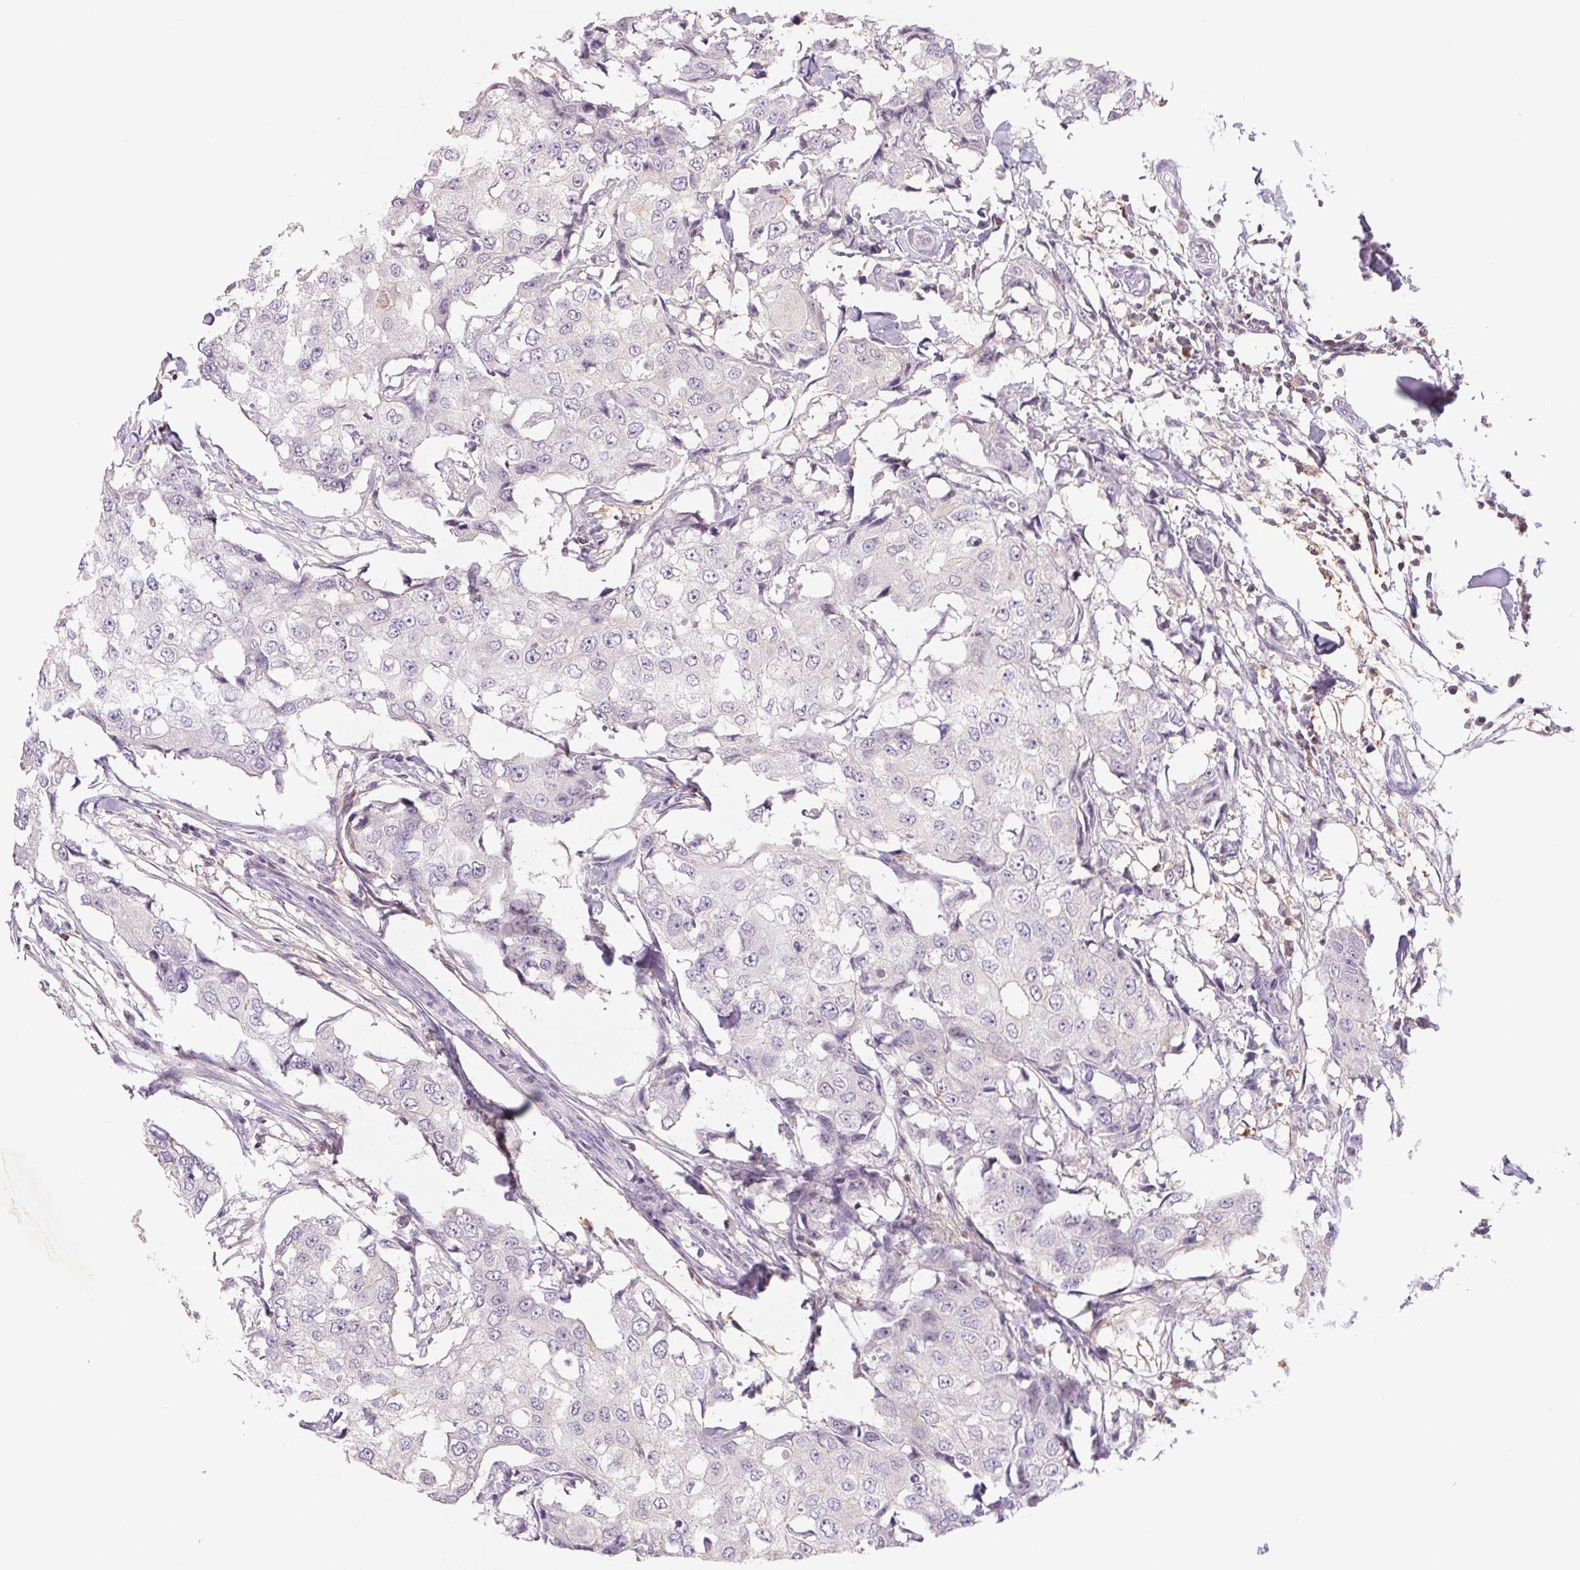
{"staining": {"intensity": "negative", "quantity": "none", "location": "none"}, "tissue": "breast cancer", "cell_type": "Tumor cells", "image_type": "cancer", "snomed": [{"axis": "morphology", "description": "Duct carcinoma"}, {"axis": "topography", "description": "Breast"}], "caption": "DAB (3,3'-diaminobenzidine) immunohistochemical staining of human breast intraductal carcinoma reveals no significant expression in tumor cells.", "gene": "KIF26A", "patient": {"sex": "female", "age": 27}}